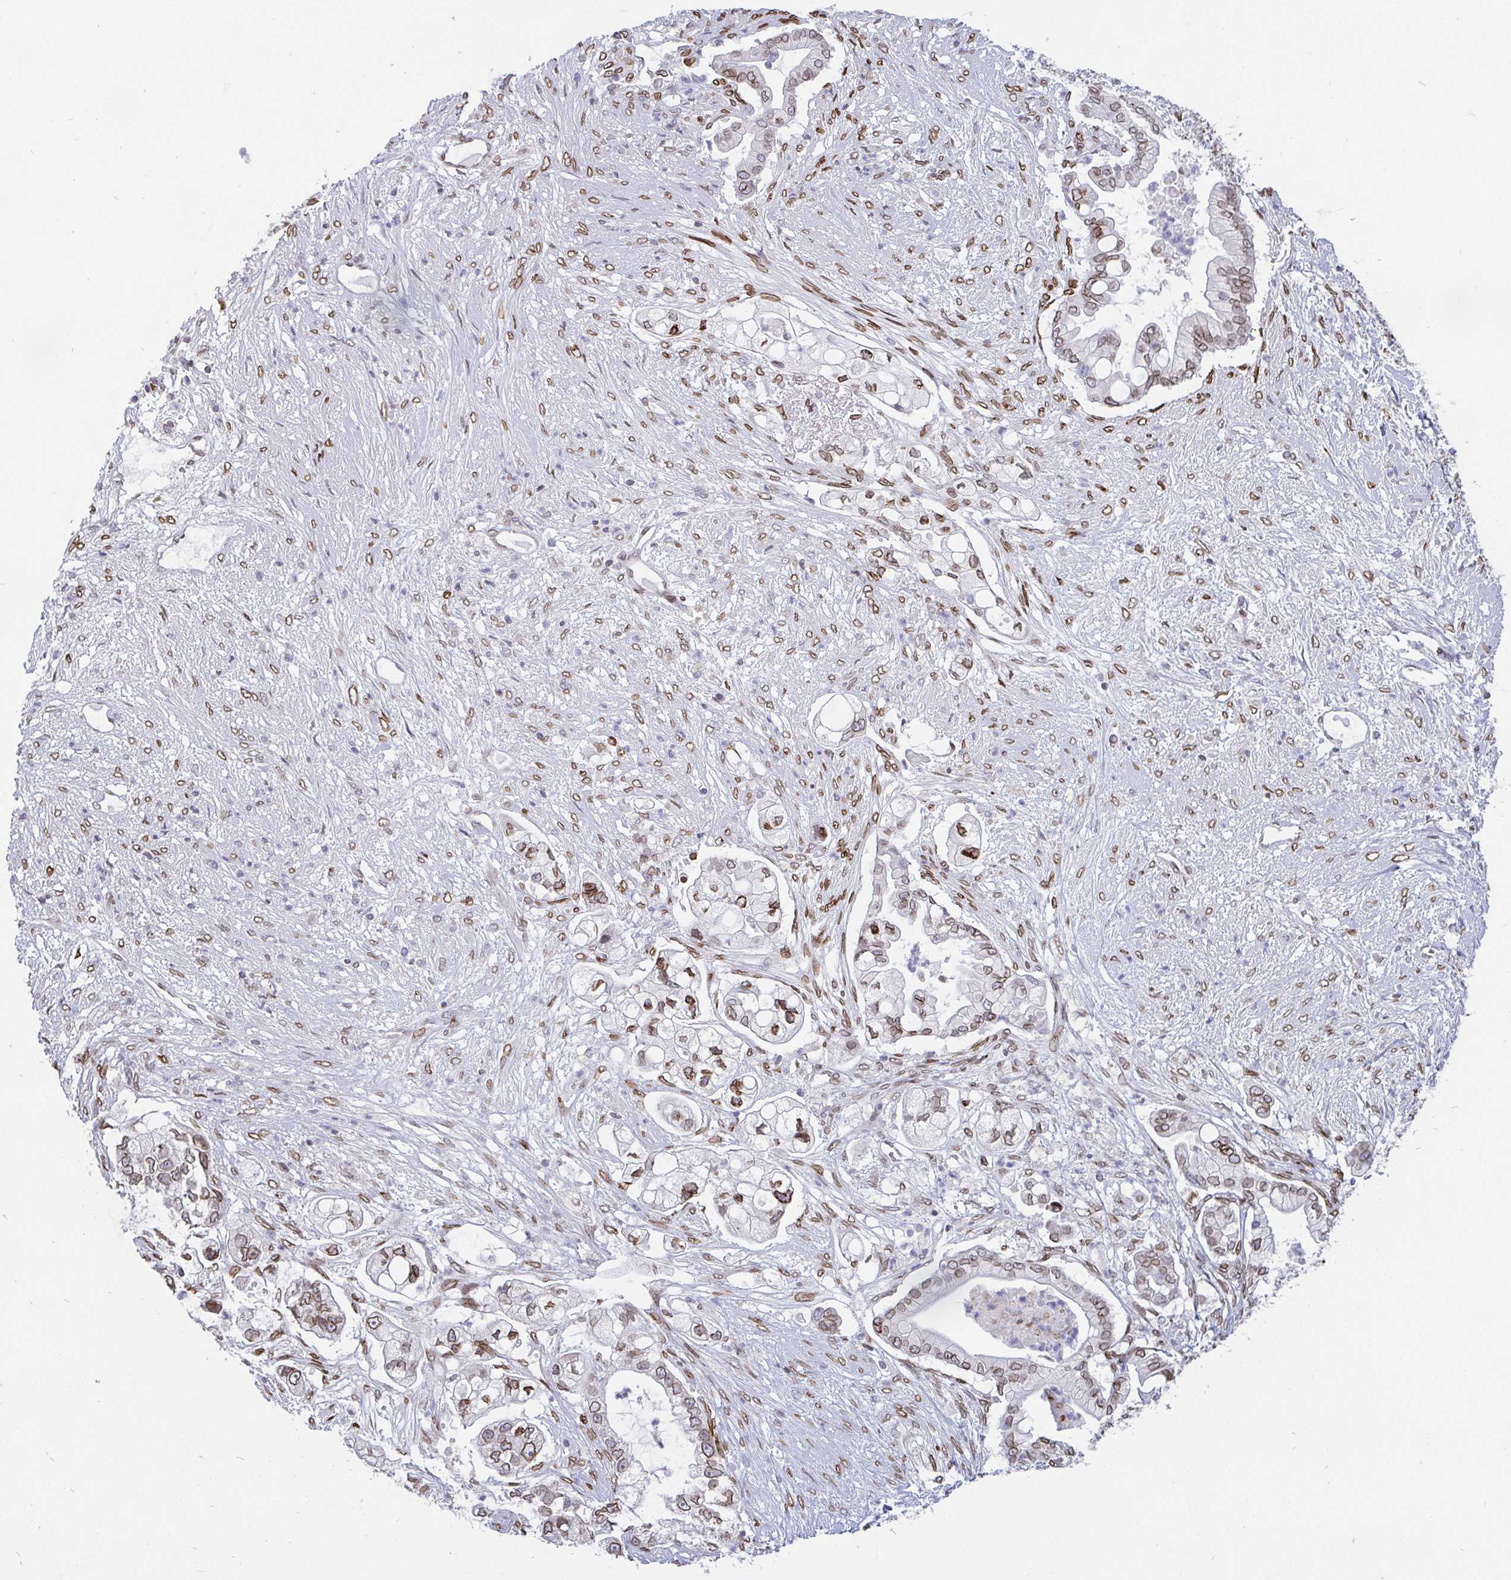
{"staining": {"intensity": "moderate", "quantity": "25%-75%", "location": "cytoplasmic/membranous,nuclear"}, "tissue": "pancreatic cancer", "cell_type": "Tumor cells", "image_type": "cancer", "snomed": [{"axis": "morphology", "description": "Adenocarcinoma, NOS"}, {"axis": "topography", "description": "Pancreas"}], "caption": "Immunohistochemistry (IHC) of pancreatic adenocarcinoma reveals medium levels of moderate cytoplasmic/membranous and nuclear positivity in about 25%-75% of tumor cells. (Stains: DAB (3,3'-diaminobenzidine) in brown, nuclei in blue, Microscopy: brightfield microscopy at high magnification).", "gene": "EMD", "patient": {"sex": "female", "age": 69}}